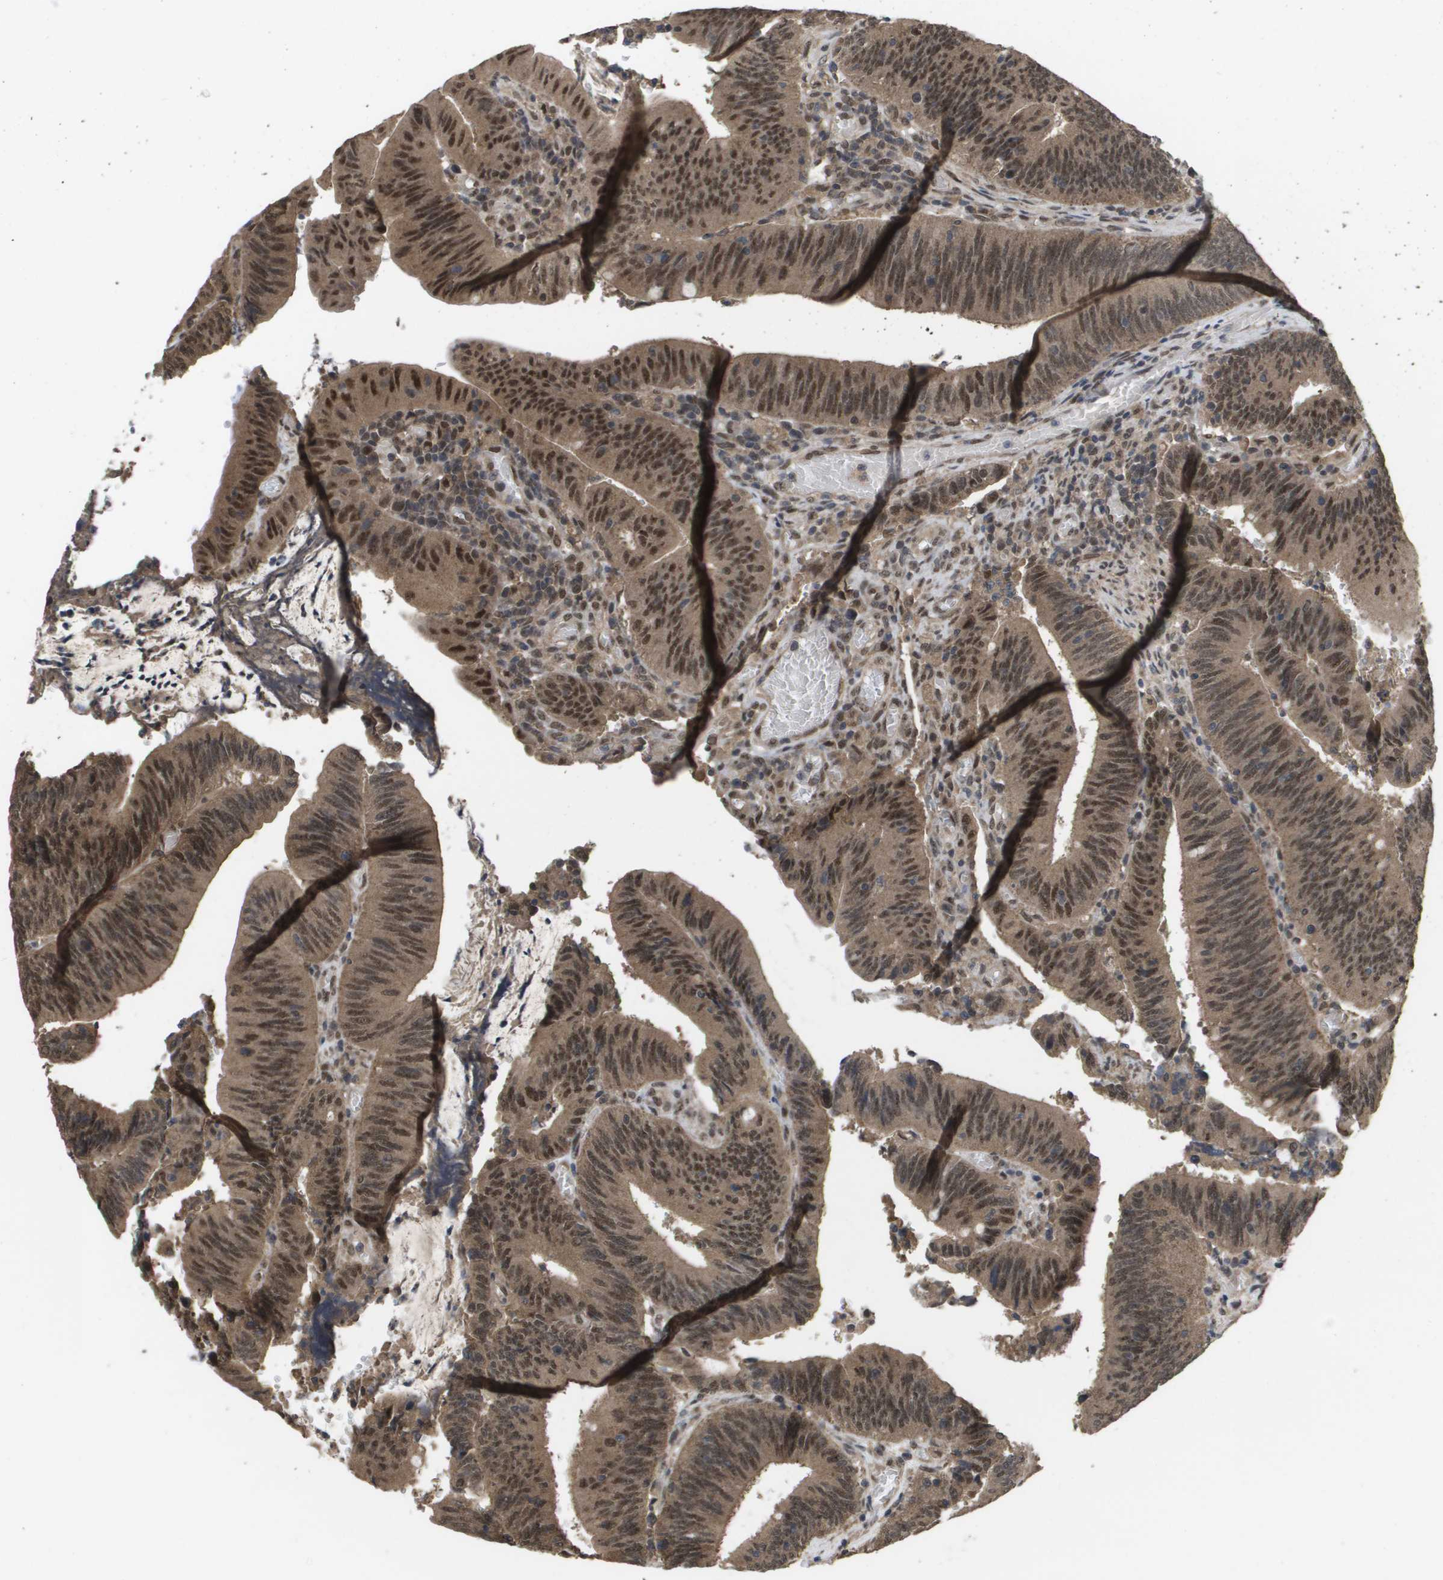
{"staining": {"intensity": "strong", "quantity": ">75%", "location": "cytoplasmic/membranous,nuclear"}, "tissue": "colorectal cancer", "cell_type": "Tumor cells", "image_type": "cancer", "snomed": [{"axis": "morphology", "description": "Normal tissue, NOS"}, {"axis": "morphology", "description": "Adenocarcinoma, NOS"}, {"axis": "topography", "description": "Rectum"}], "caption": "About >75% of tumor cells in human colorectal cancer demonstrate strong cytoplasmic/membranous and nuclear protein staining as visualized by brown immunohistochemical staining.", "gene": "AMBRA1", "patient": {"sex": "female", "age": 66}}